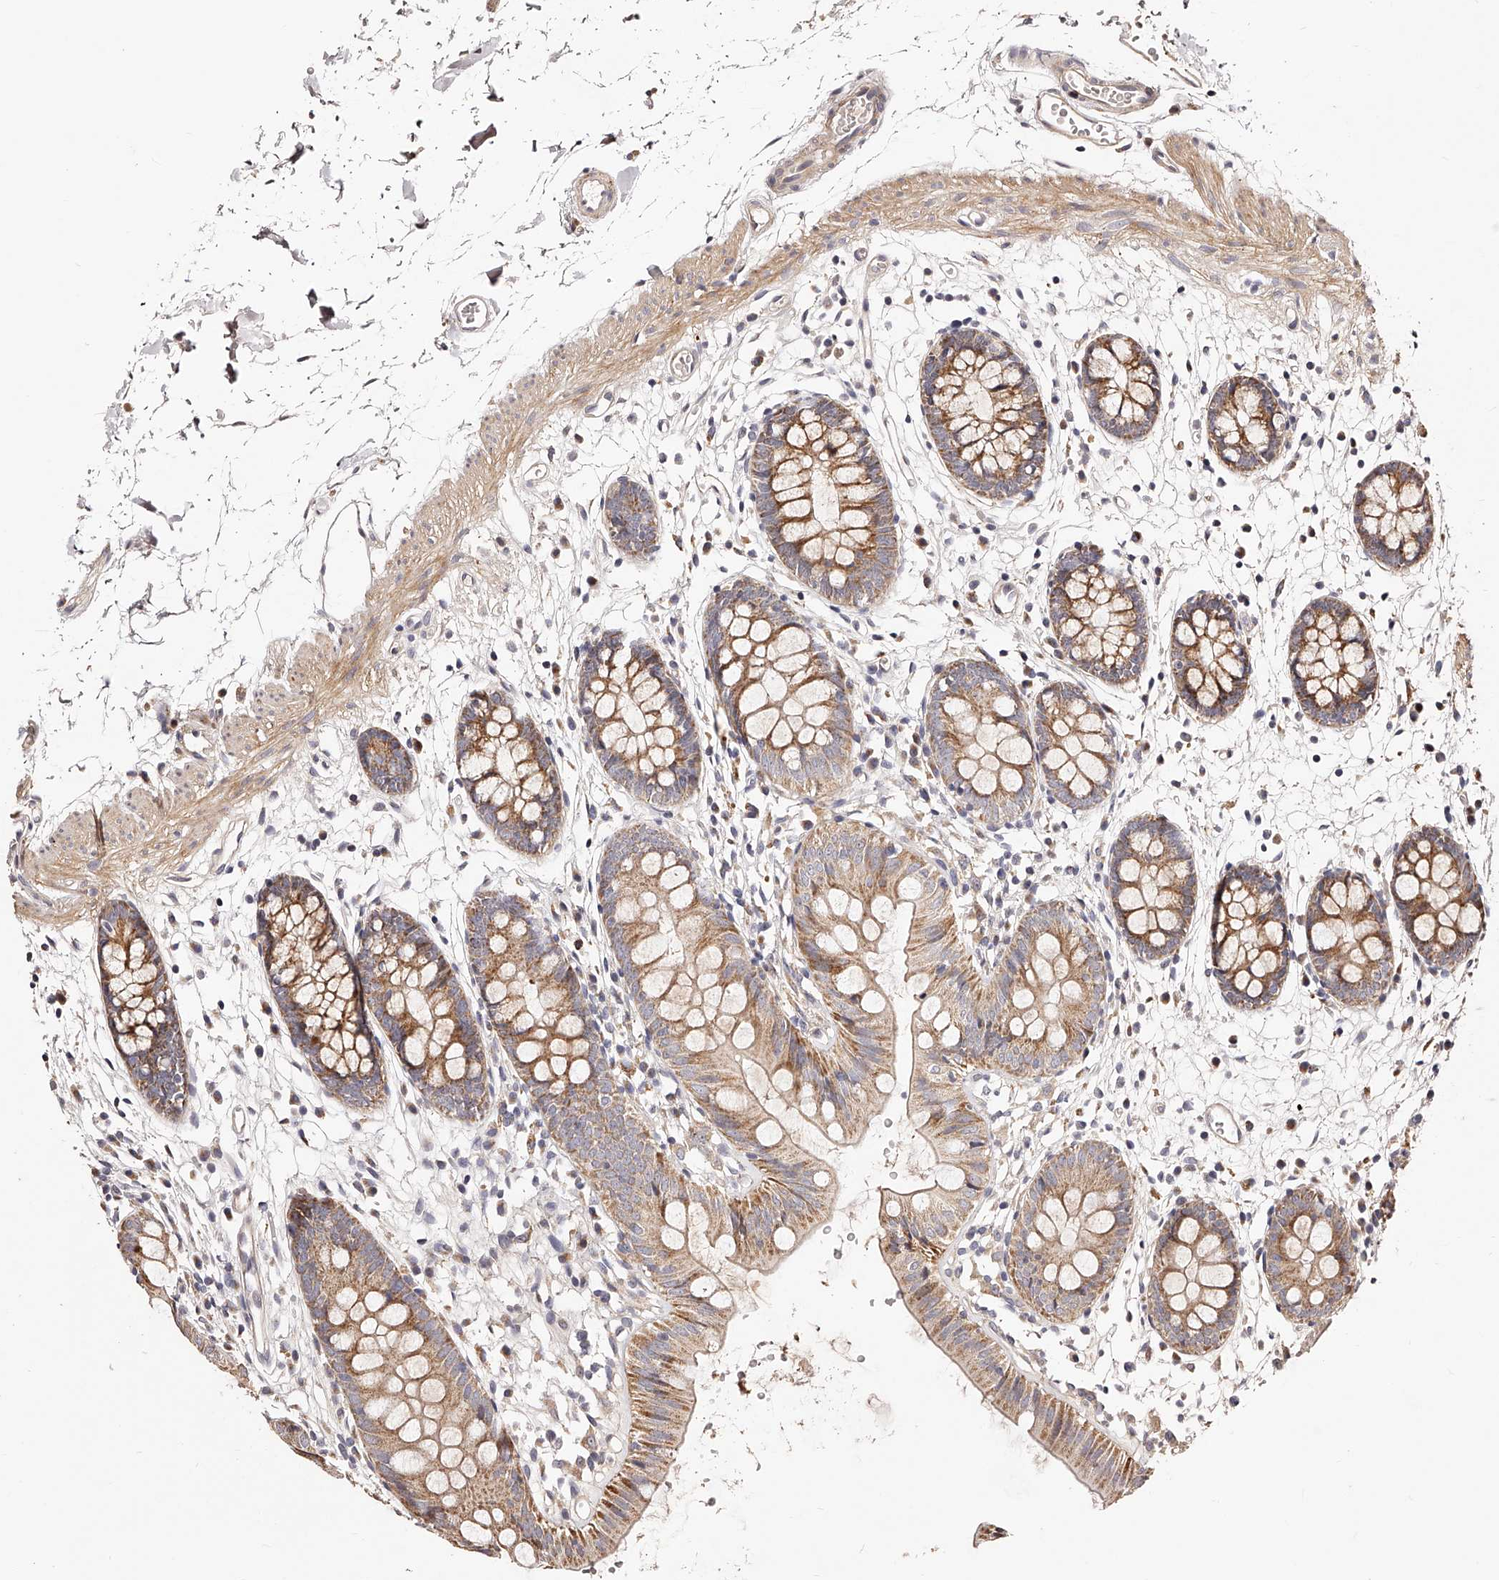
{"staining": {"intensity": "weak", "quantity": ">75%", "location": "cytoplasmic/membranous"}, "tissue": "colon", "cell_type": "Endothelial cells", "image_type": "normal", "snomed": [{"axis": "morphology", "description": "Normal tissue, NOS"}, {"axis": "topography", "description": "Colon"}], "caption": "A brown stain highlights weak cytoplasmic/membranous expression of a protein in endothelial cells of unremarkable colon. Using DAB (3,3'-diaminobenzidine) (brown) and hematoxylin (blue) stains, captured at high magnification using brightfield microscopy.", "gene": "ZNF502", "patient": {"sex": "male", "age": 56}}